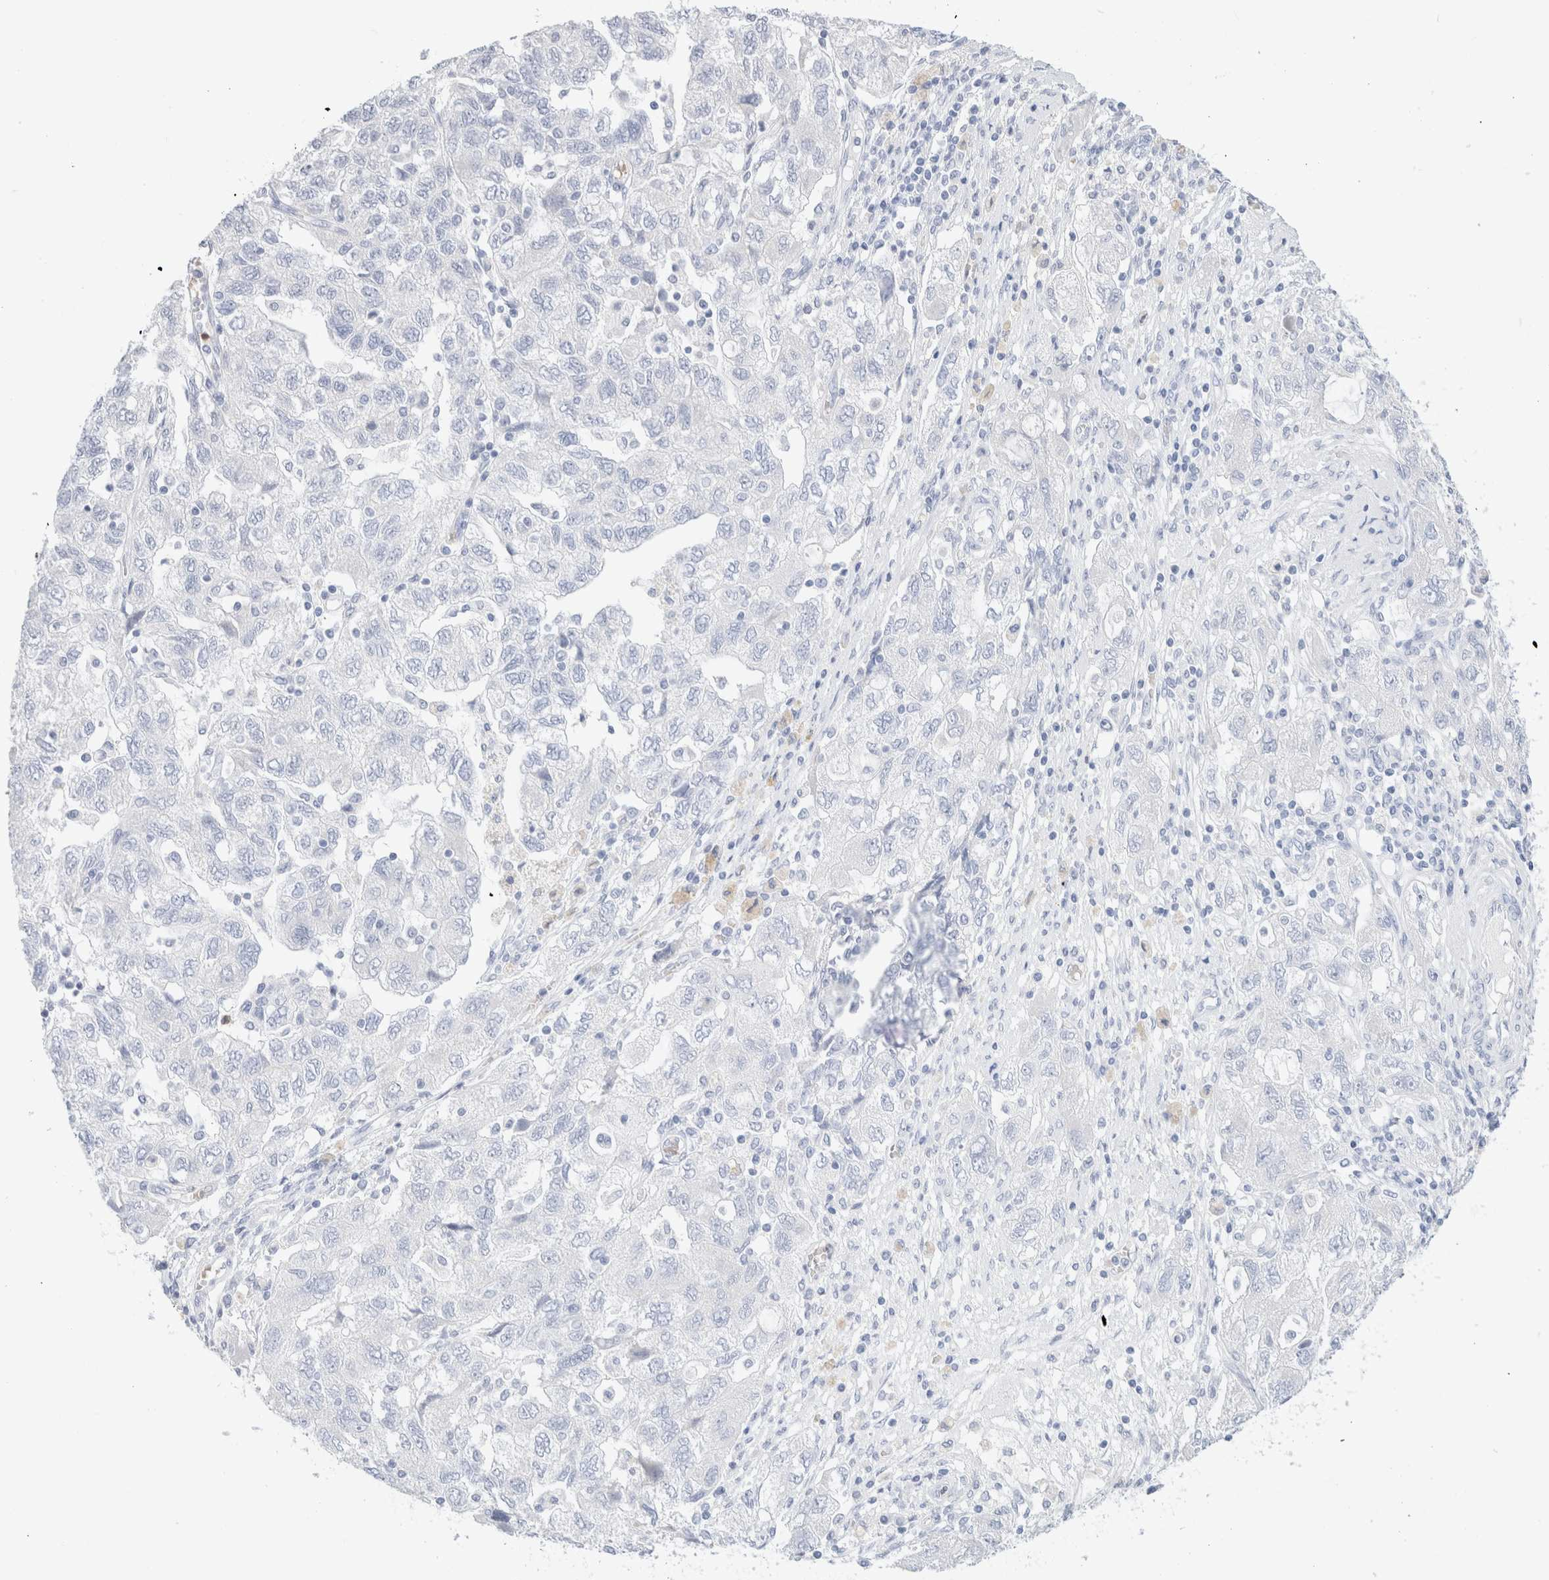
{"staining": {"intensity": "negative", "quantity": "none", "location": "none"}, "tissue": "ovarian cancer", "cell_type": "Tumor cells", "image_type": "cancer", "snomed": [{"axis": "morphology", "description": "Carcinoma, NOS"}, {"axis": "morphology", "description": "Cystadenocarcinoma, serous, NOS"}, {"axis": "topography", "description": "Ovary"}], "caption": "Serous cystadenocarcinoma (ovarian) stained for a protein using immunohistochemistry (IHC) demonstrates no expression tumor cells.", "gene": "ARG1", "patient": {"sex": "female", "age": 69}}